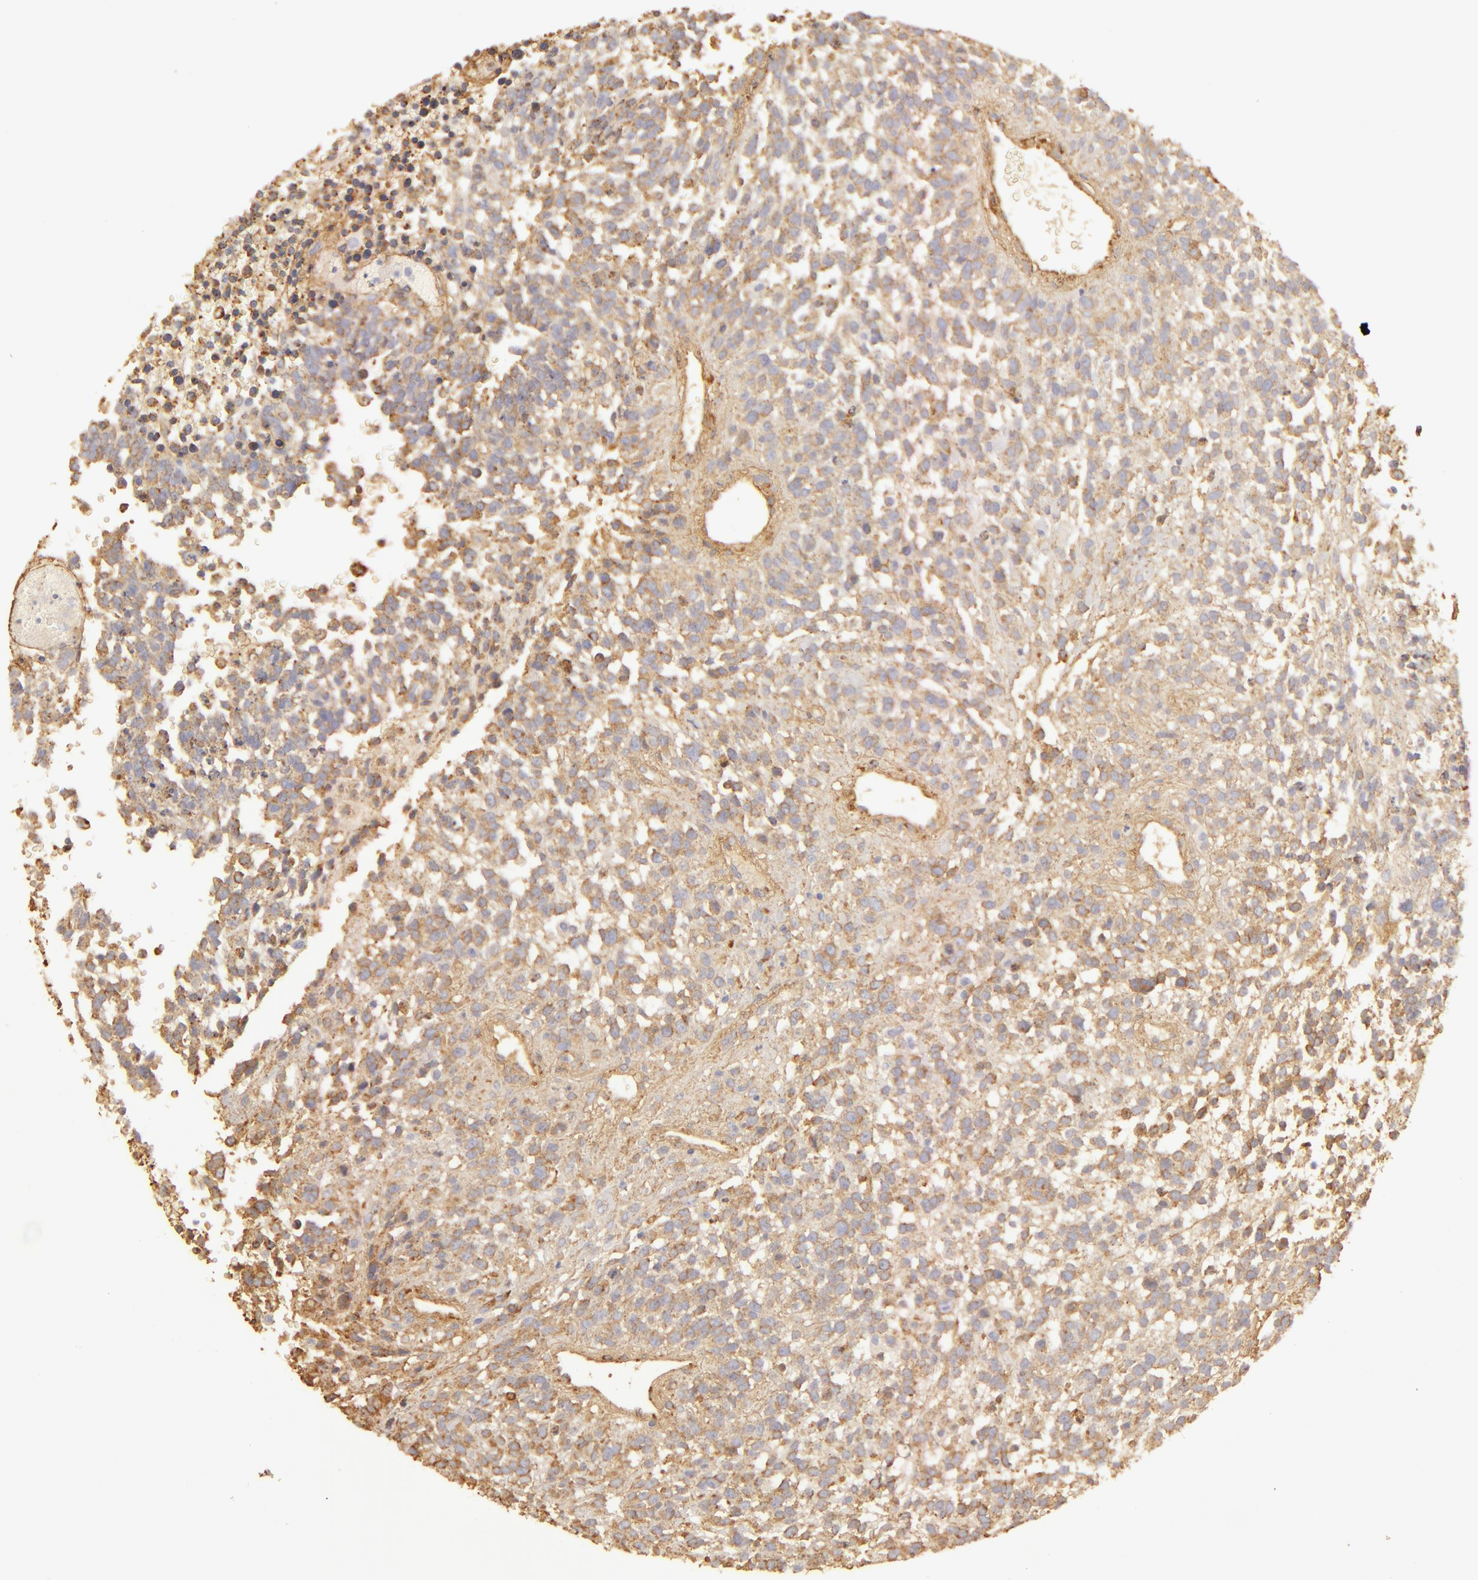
{"staining": {"intensity": "weak", "quantity": ">75%", "location": "cytoplasmic/membranous"}, "tissue": "glioma", "cell_type": "Tumor cells", "image_type": "cancer", "snomed": [{"axis": "morphology", "description": "Glioma, malignant, High grade"}, {"axis": "topography", "description": "Brain"}], "caption": "Immunohistochemistry (IHC) (DAB (3,3'-diaminobenzidine)) staining of human malignant glioma (high-grade) exhibits weak cytoplasmic/membranous protein expression in about >75% of tumor cells.", "gene": "COL4A1", "patient": {"sex": "male", "age": 66}}